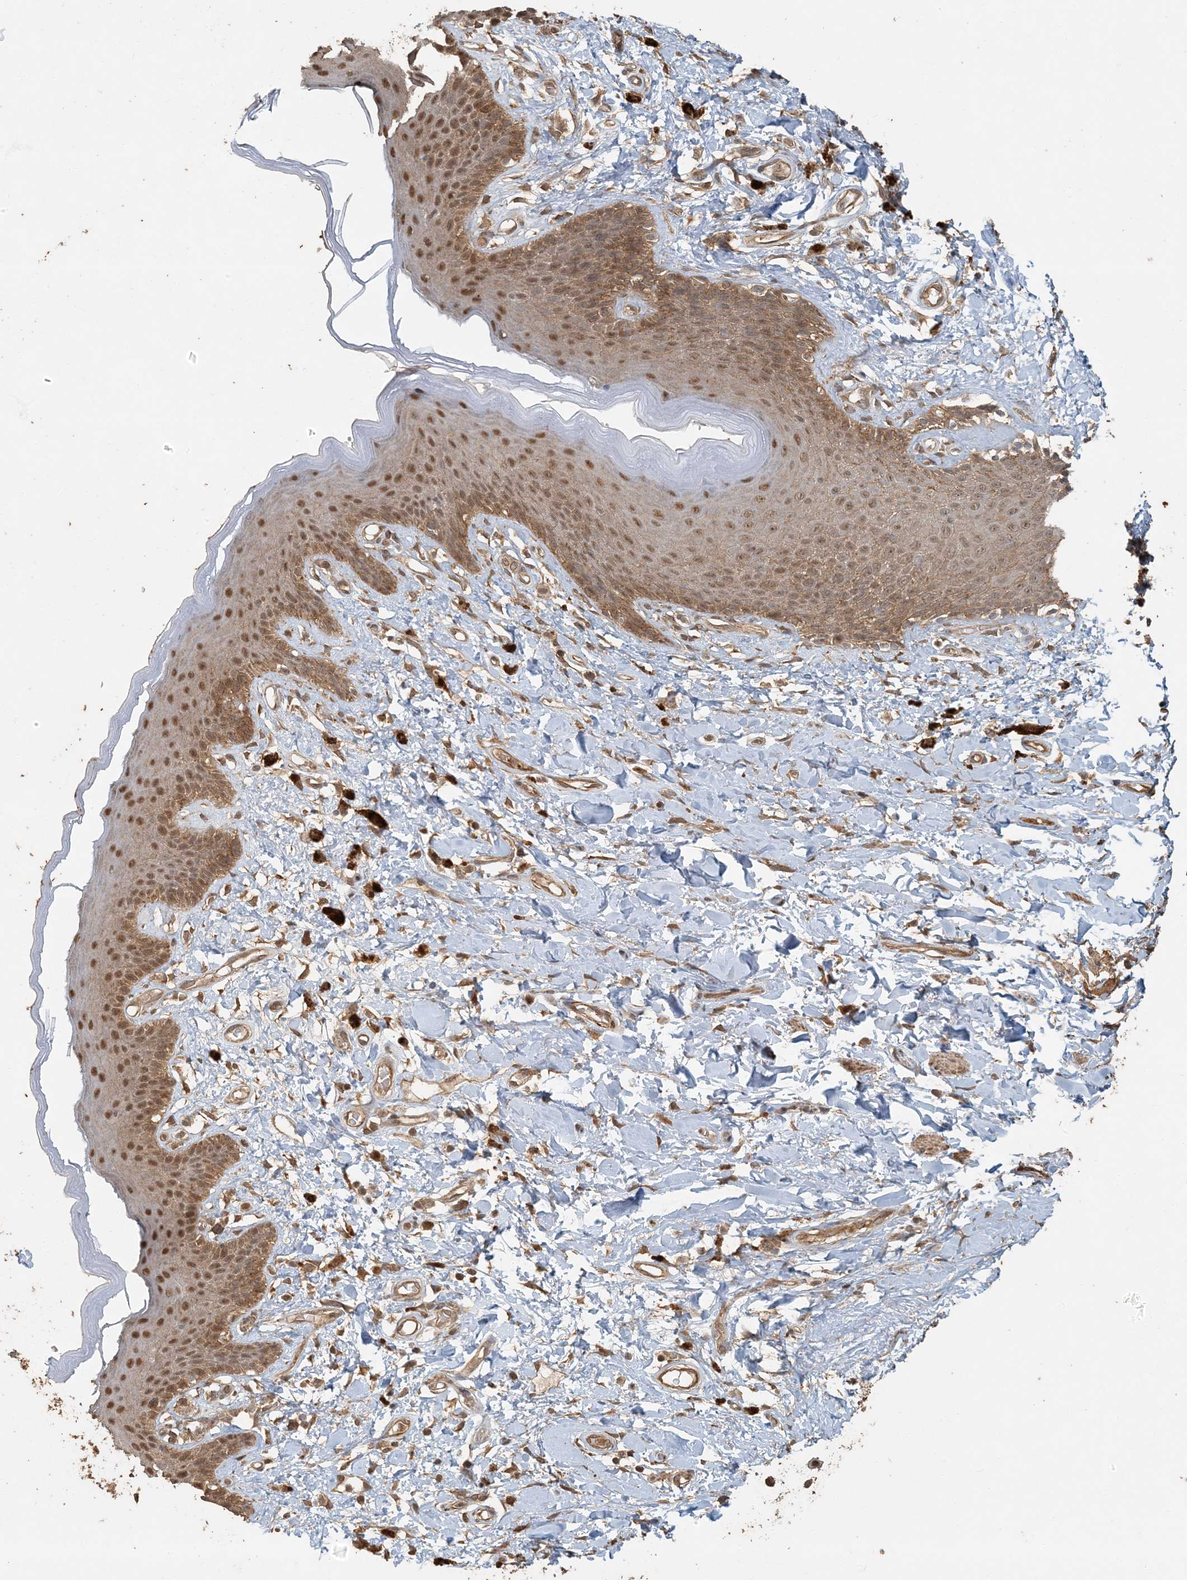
{"staining": {"intensity": "moderate", "quantity": ">75%", "location": "cytoplasmic/membranous,nuclear"}, "tissue": "skin", "cell_type": "Epidermal cells", "image_type": "normal", "snomed": [{"axis": "morphology", "description": "Normal tissue, NOS"}, {"axis": "topography", "description": "Anal"}], "caption": "Benign skin demonstrates moderate cytoplasmic/membranous,nuclear staining in about >75% of epidermal cells, visualized by immunohistochemistry. (DAB (3,3'-diaminobenzidine) IHC with brightfield microscopy, high magnification).", "gene": "AK9", "patient": {"sex": "female", "age": 78}}